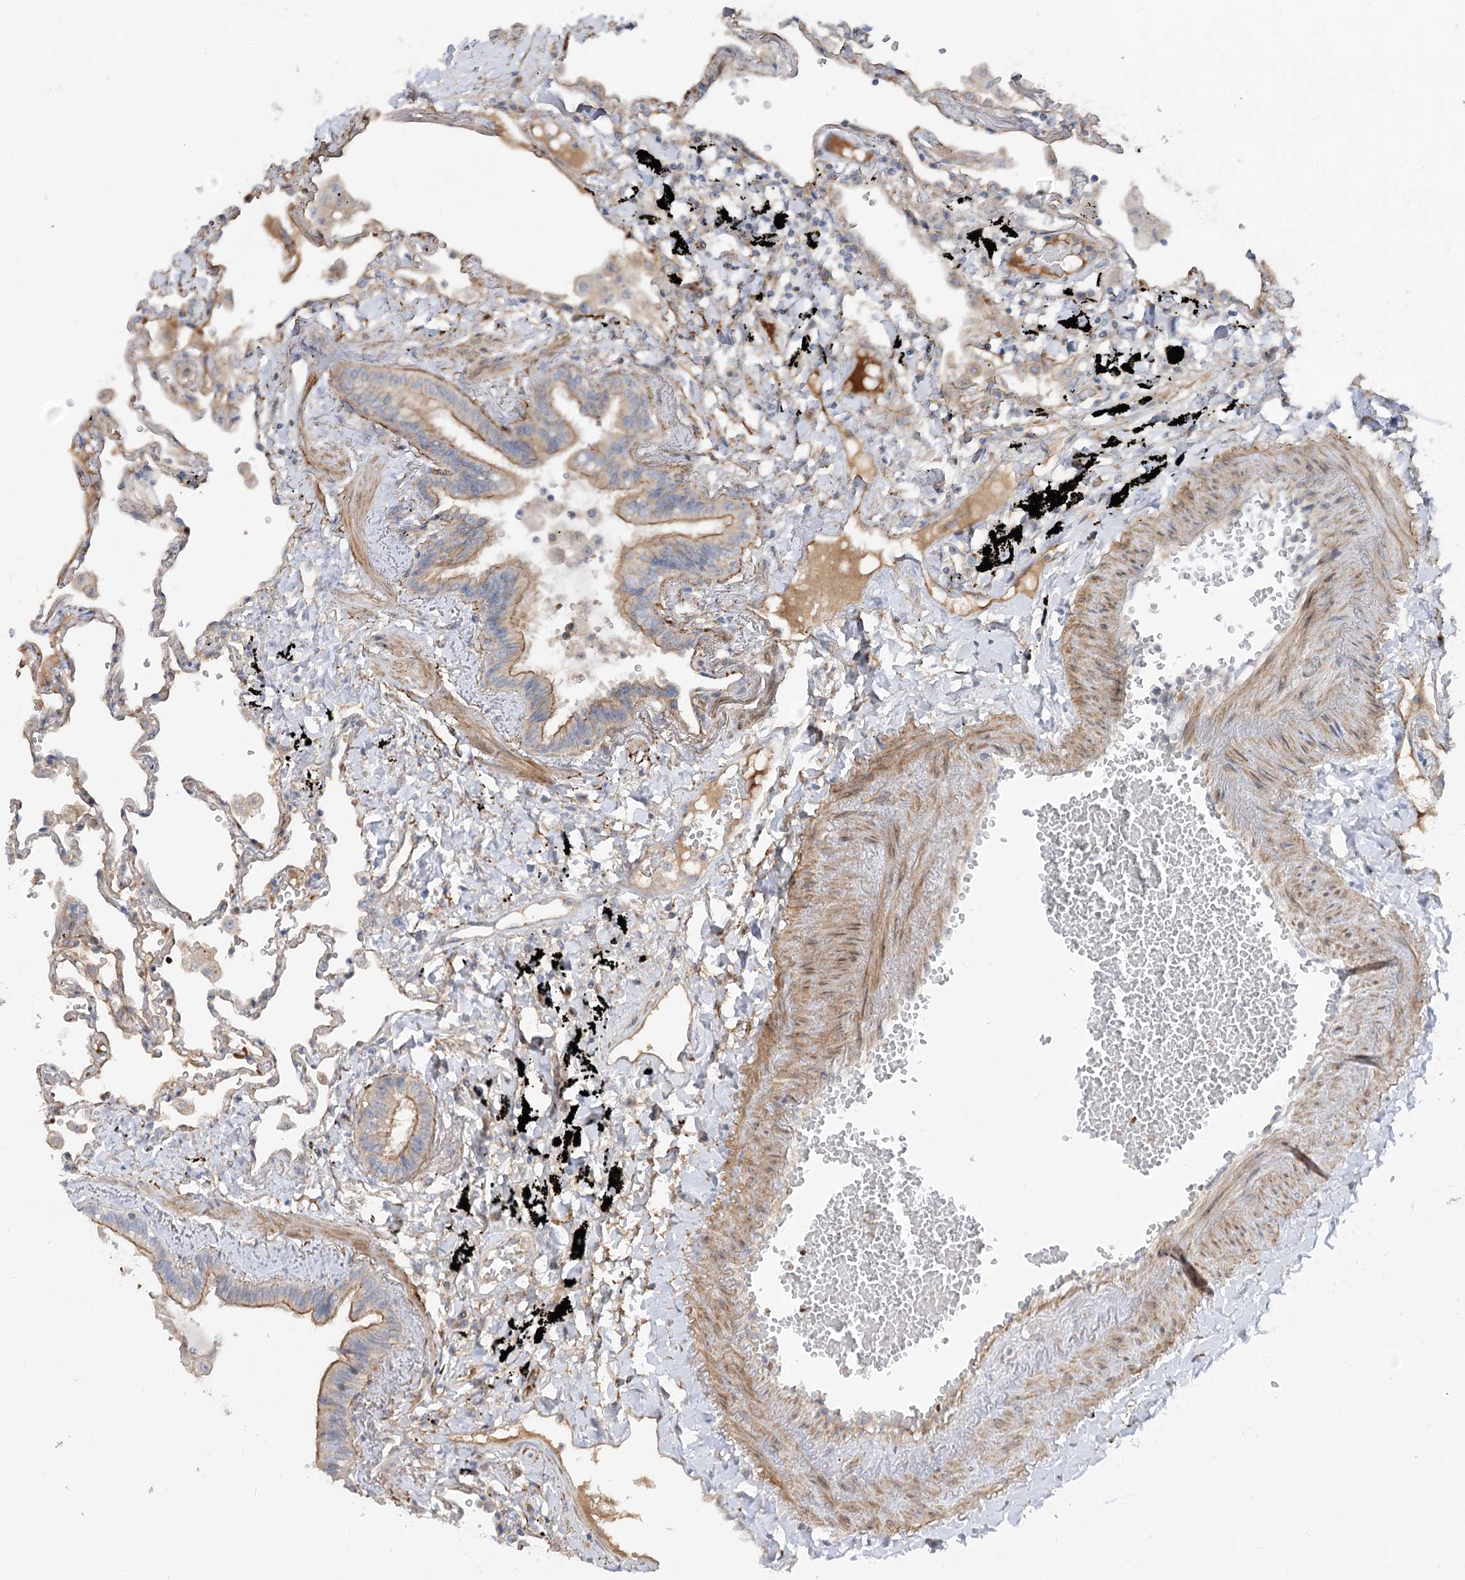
{"staining": {"intensity": "weak", "quantity": "25%-75%", "location": "cytoplasmic/membranous"}, "tissue": "lung", "cell_type": "Alveolar cells", "image_type": "normal", "snomed": [{"axis": "morphology", "description": "Normal tissue, NOS"}, {"axis": "topography", "description": "Lung"}], "caption": "Immunohistochemical staining of benign human lung exhibits 25%-75% levels of weak cytoplasmic/membranous protein positivity in approximately 25%-75% of alveolar cells.", "gene": "FGF19", "patient": {"sex": "female", "age": 67}}